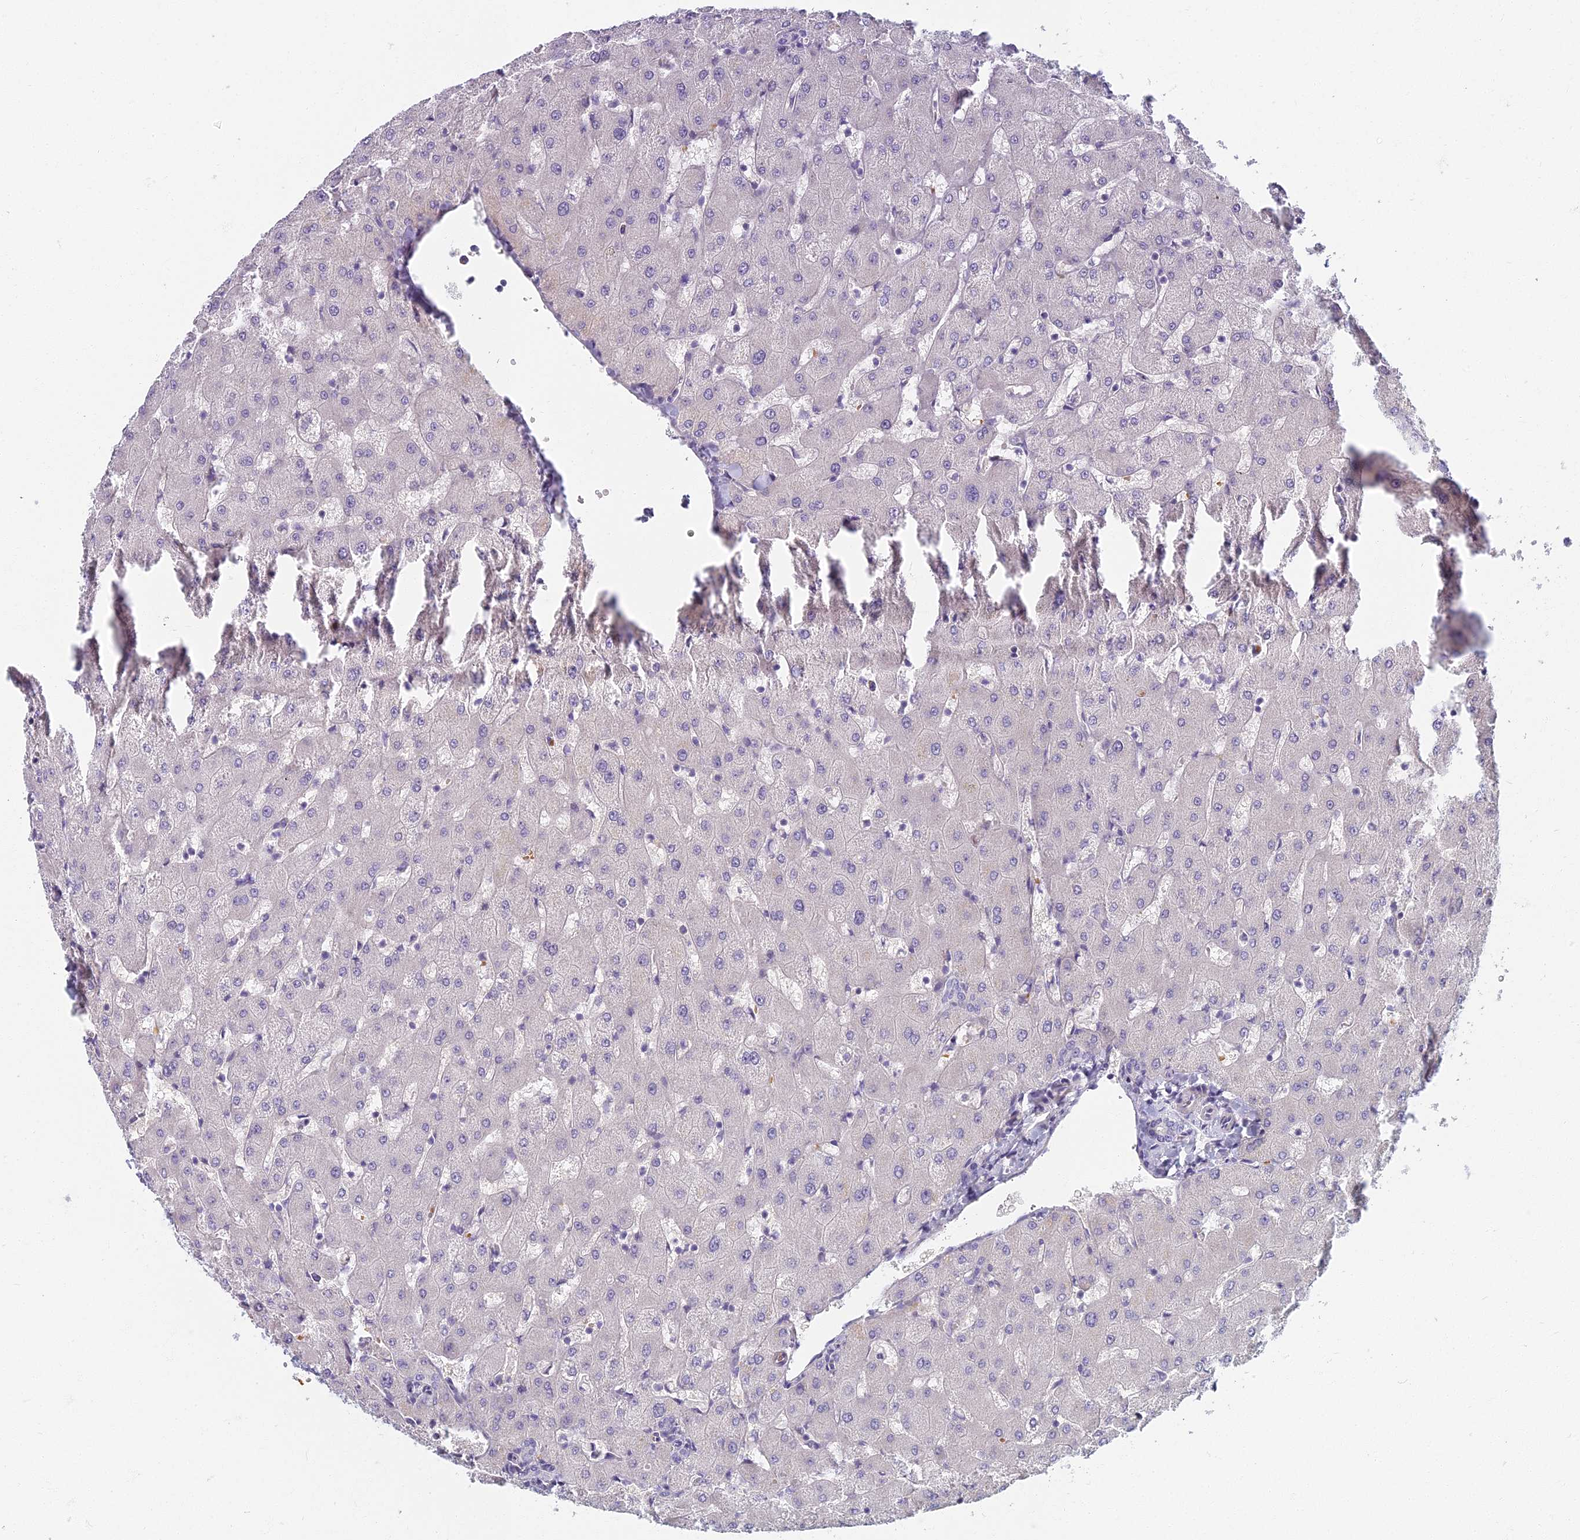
{"staining": {"intensity": "negative", "quantity": "none", "location": "none"}, "tissue": "liver", "cell_type": "Cholangiocytes", "image_type": "normal", "snomed": [{"axis": "morphology", "description": "Normal tissue, NOS"}, {"axis": "topography", "description": "Liver"}], "caption": "Cholangiocytes show no significant staining in unremarkable liver. (Brightfield microscopy of DAB (3,3'-diaminobenzidine) IHC at high magnification).", "gene": "ARL15", "patient": {"sex": "female", "age": 63}}